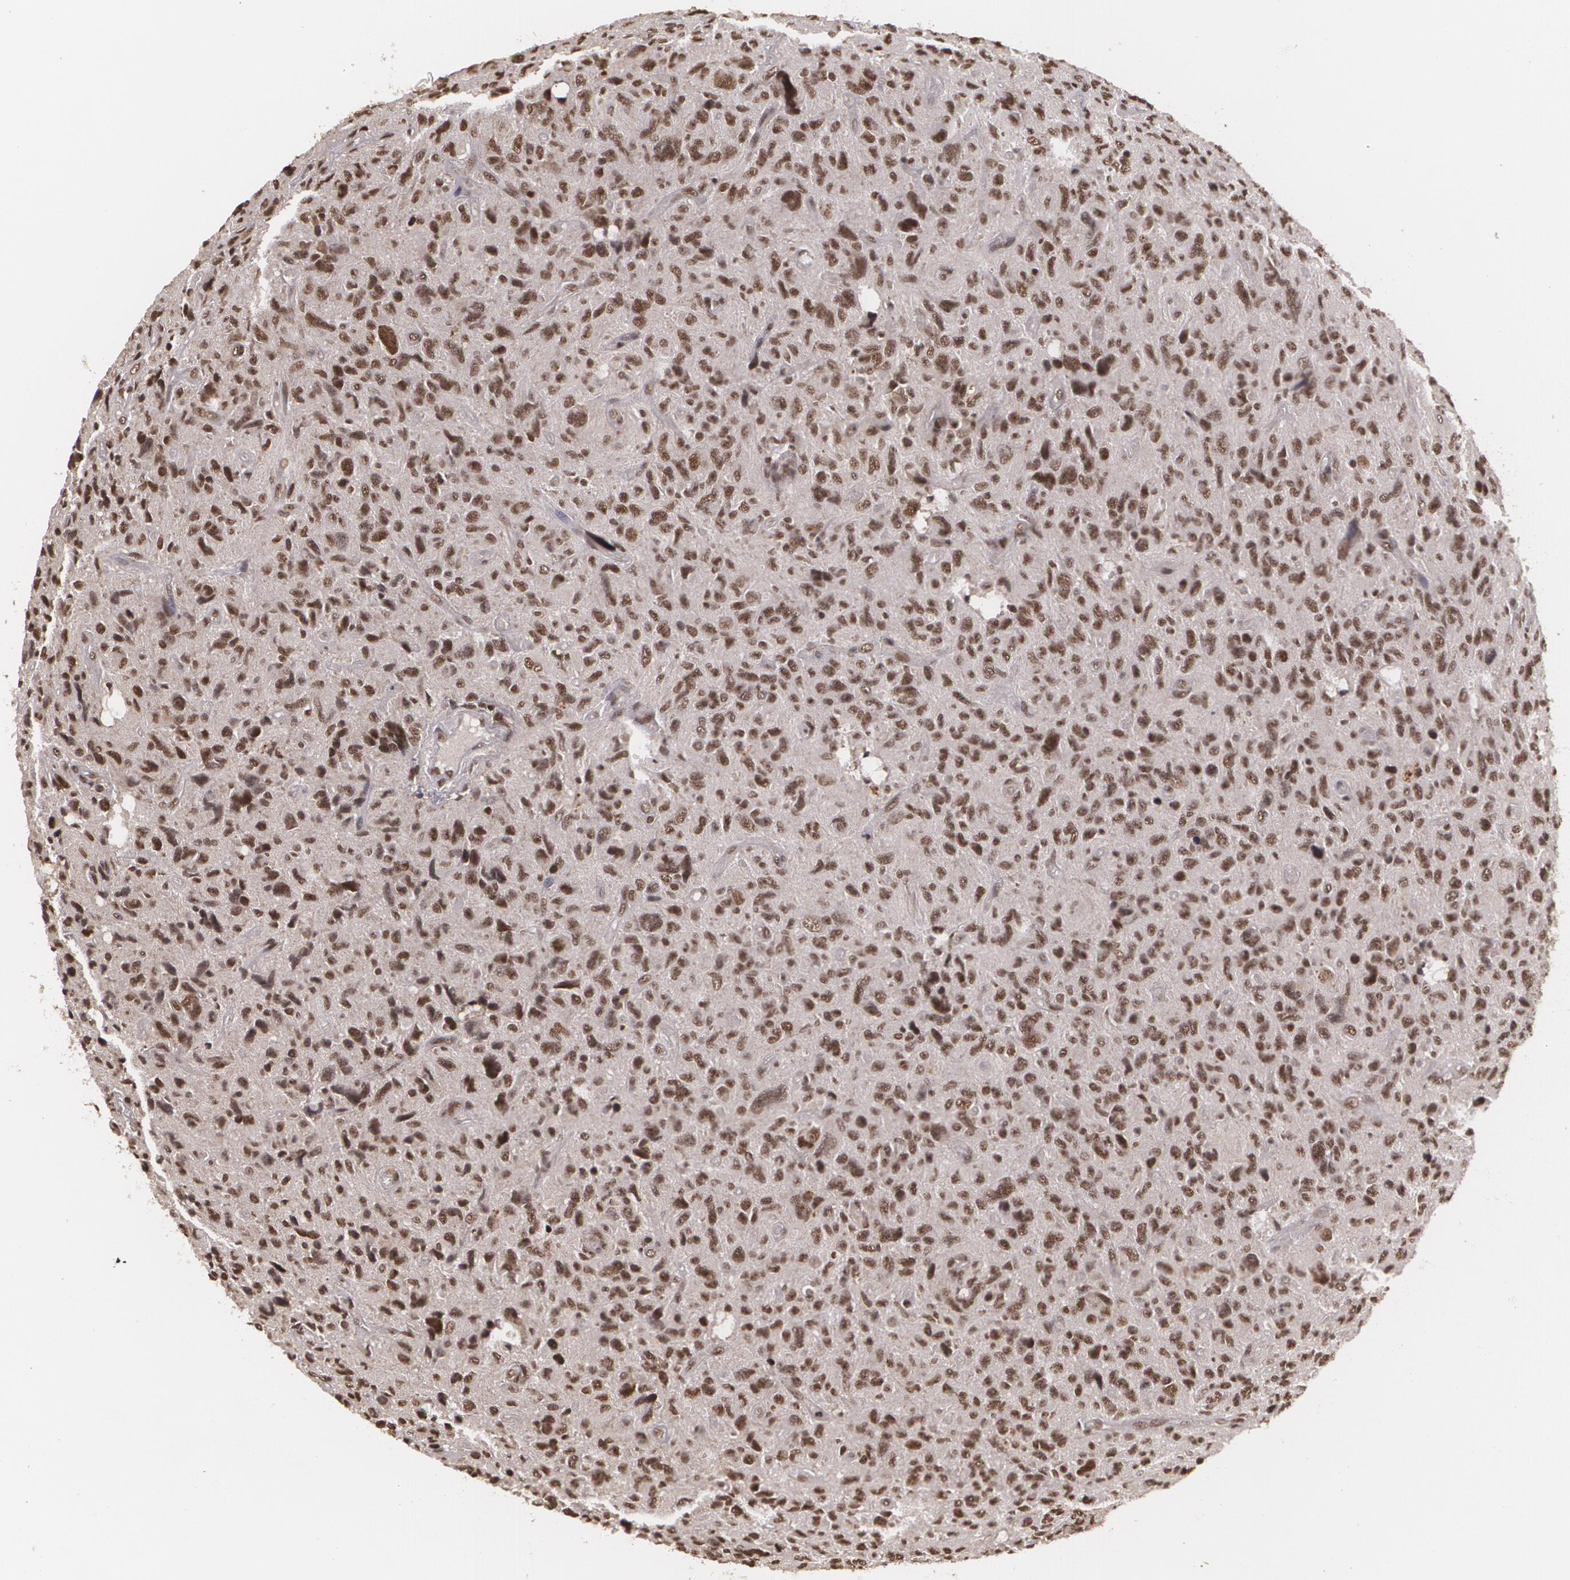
{"staining": {"intensity": "strong", "quantity": ">75%", "location": "nuclear"}, "tissue": "glioma", "cell_type": "Tumor cells", "image_type": "cancer", "snomed": [{"axis": "morphology", "description": "Glioma, malignant, High grade"}, {"axis": "topography", "description": "Brain"}], "caption": "Tumor cells demonstrate high levels of strong nuclear positivity in approximately >75% of cells in high-grade glioma (malignant).", "gene": "RXRB", "patient": {"sex": "female", "age": 60}}